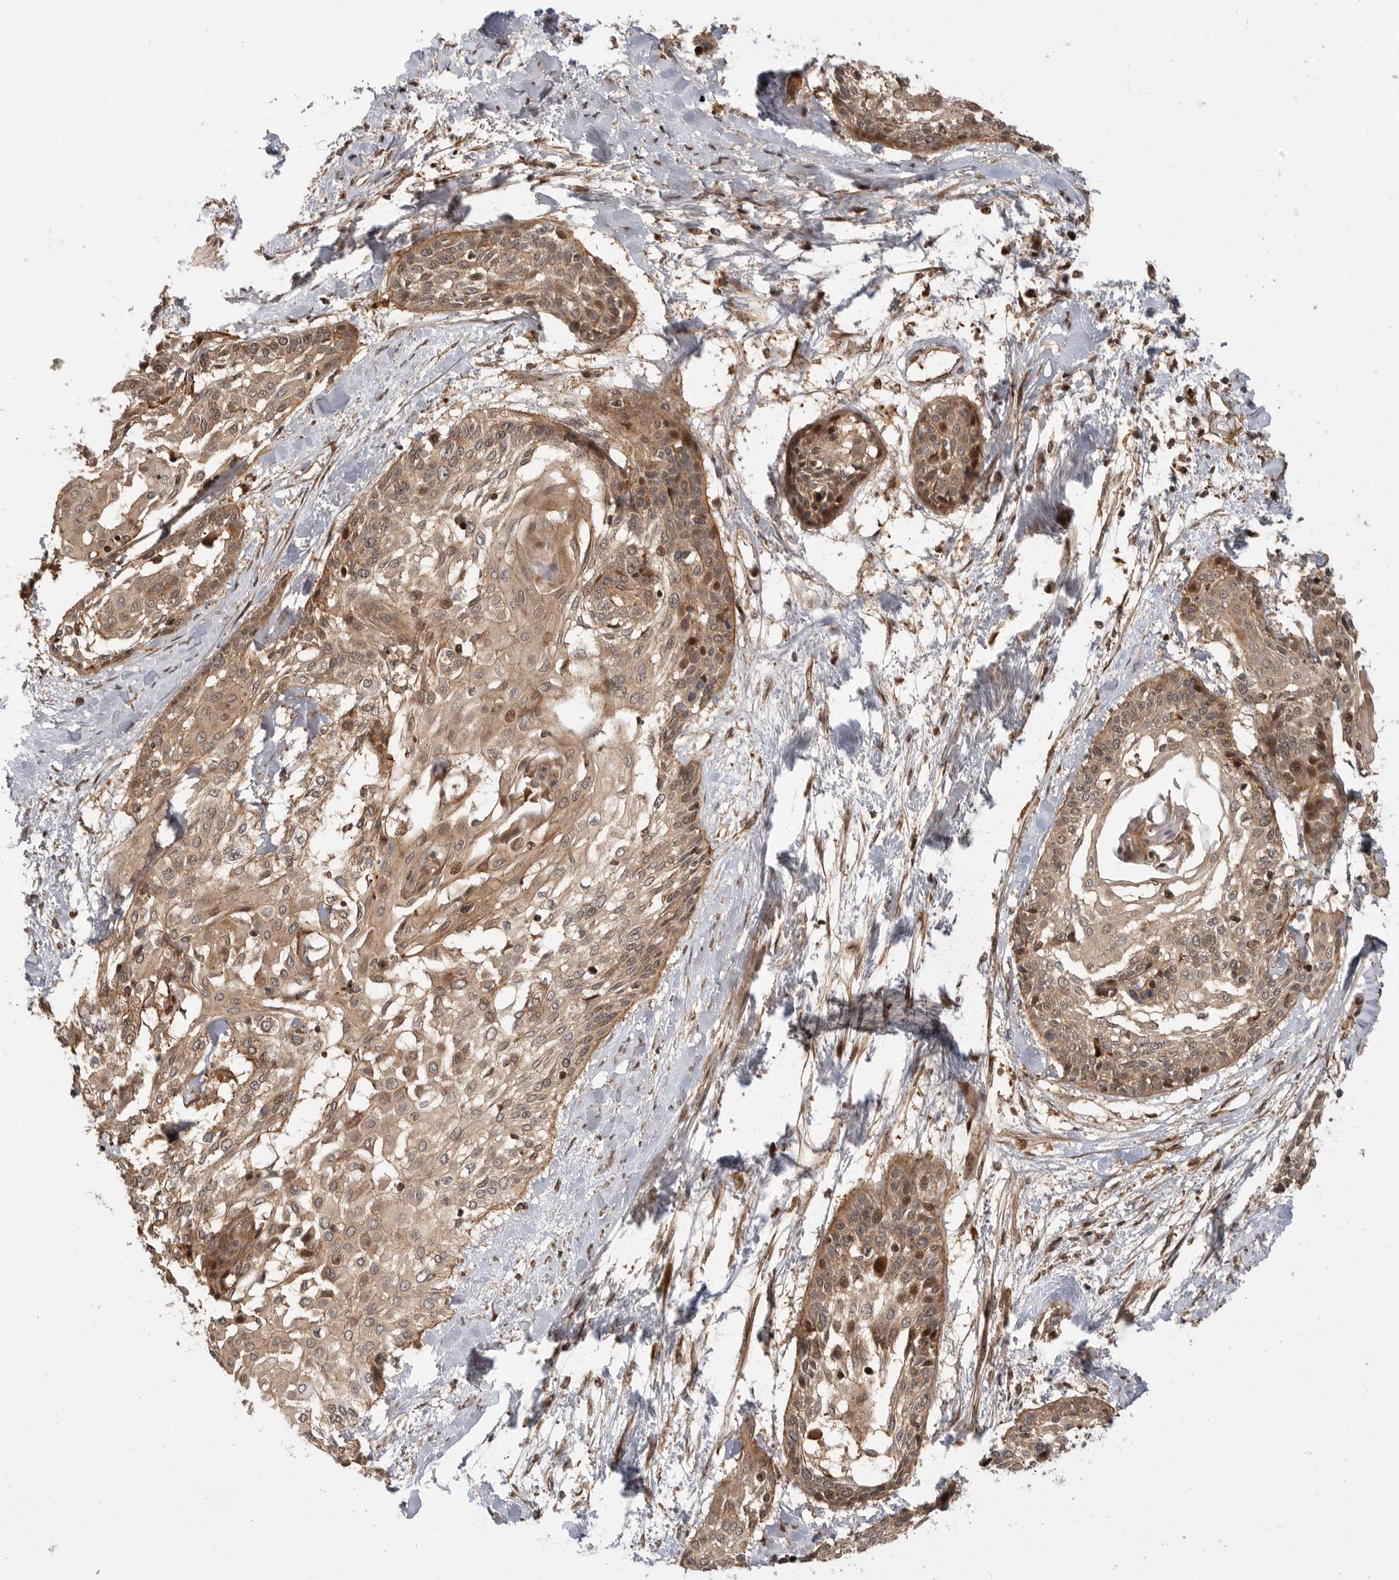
{"staining": {"intensity": "moderate", "quantity": ">75%", "location": "cytoplasmic/membranous,nuclear"}, "tissue": "cervical cancer", "cell_type": "Tumor cells", "image_type": "cancer", "snomed": [{"axis": "morphology", "description": "Squamous cell carcinoma, NOS"}, {"axis": "topography", "description": "Cervix"}], "caption": "This is a photomicrograph of immunohistochemistry (IHC) staining of cervical squamous cell carcinoma, which shows moderate expression in the cytoplasmic/membranous and nuclear of tumor cells.", "gene": "ADPRS", "patient": {"sex": "female", "age": 57}}